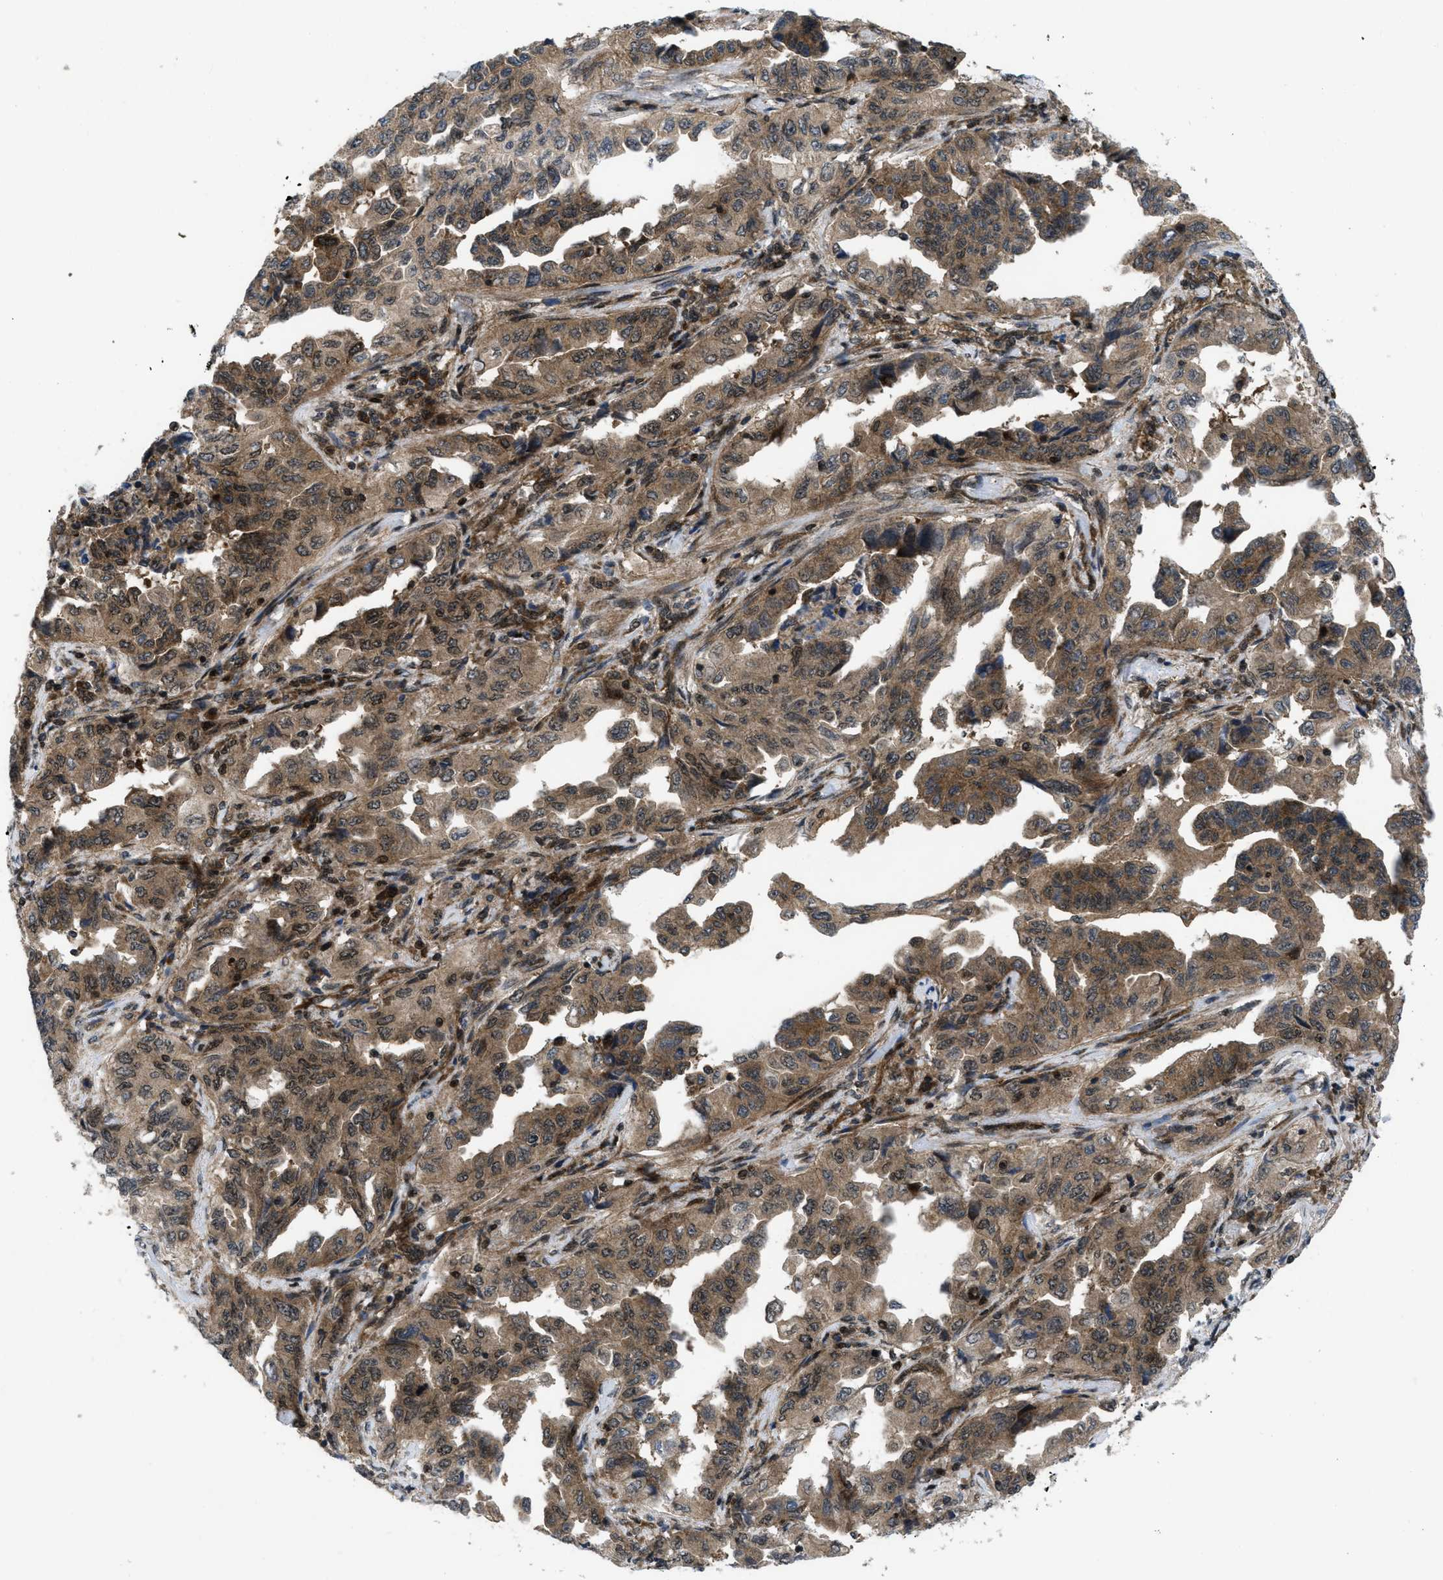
{"staining": {"intensity": "moderate", "quantity": ">75%", "location": "cytoplasmic/membranous,nuclear"}, "tissue": "lung cancer", "cell_type": "Tumor cells", "image_type": "cancer", "snomed": [{"axis": "morphology", "description": "Adenocarcinoma, NOS"}, {"axis": "topography", "description": "Lung"}], "caption": "IHC (DAB) staining of human lung cancer shows moderate cytoplasmic/membranous and nuclear protein positivity in about >75% of tumor cells.", "gene": "PPP2CB", "patient": {"sex": "female", "age": 51}}